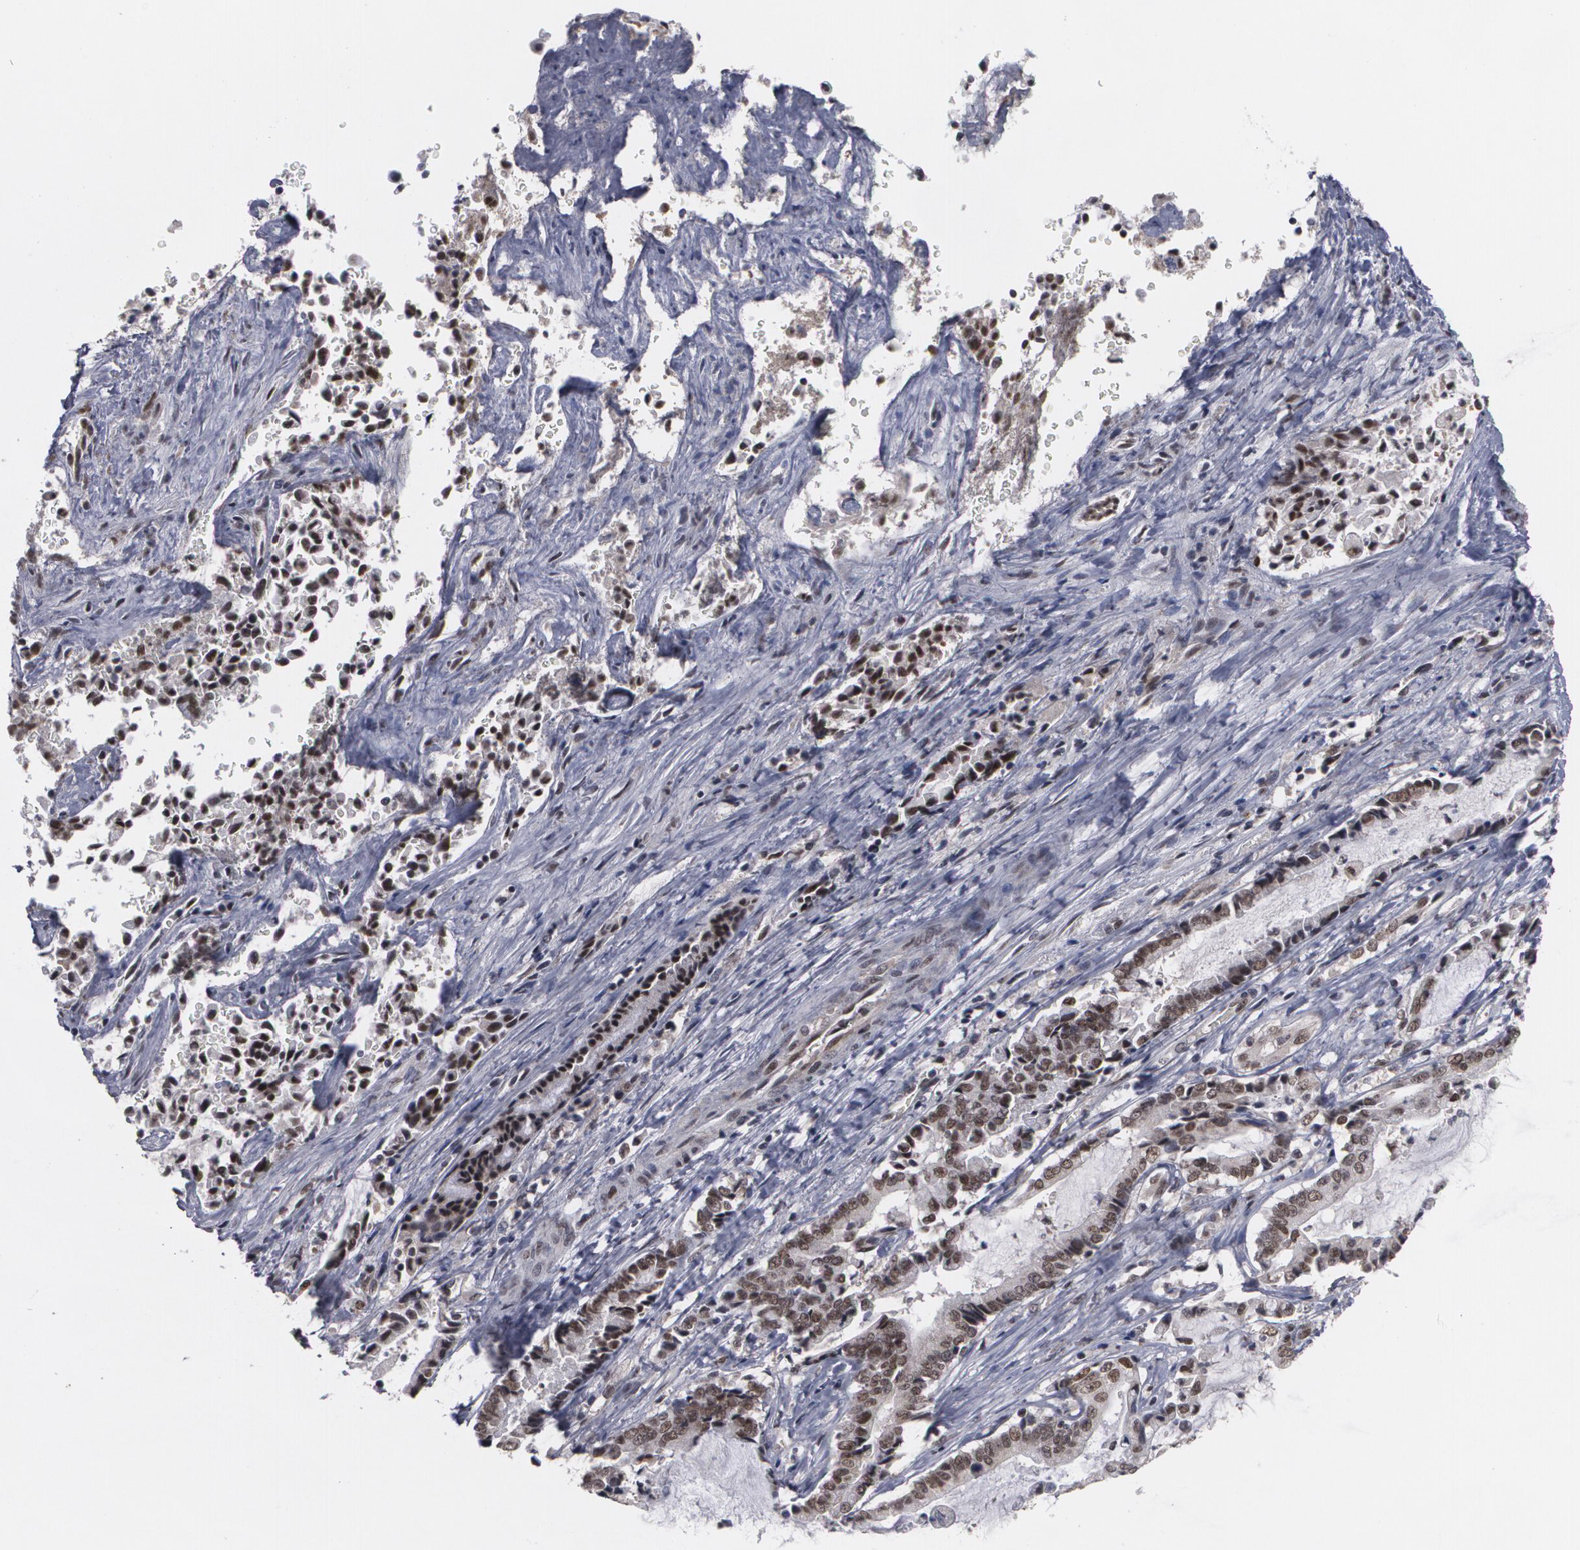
{"staining": {"intensity": "moderate", "quantity": ">75%", "location": "nuclear"}, "tissue": "liver cancer", "cell_type": "Tumor cells", "image_type": "cancer", "snomed": [{"axis": "morphology", "description": "Cholangiocarcinoma"}, {"axis": "topography", "description": "Liver"}], "caption": "Immunohistochemical staining of liver cholangiocarcinoma reveals moderate nuclear protein positivity in approximately >75% of tumor cells. (DAB (3,3'-diaminobenzidine) IHC, brown staining for protein, blue staining for nuclei).", "gene": "INTS6", "patient": {"sex": "male", "age": 57}}